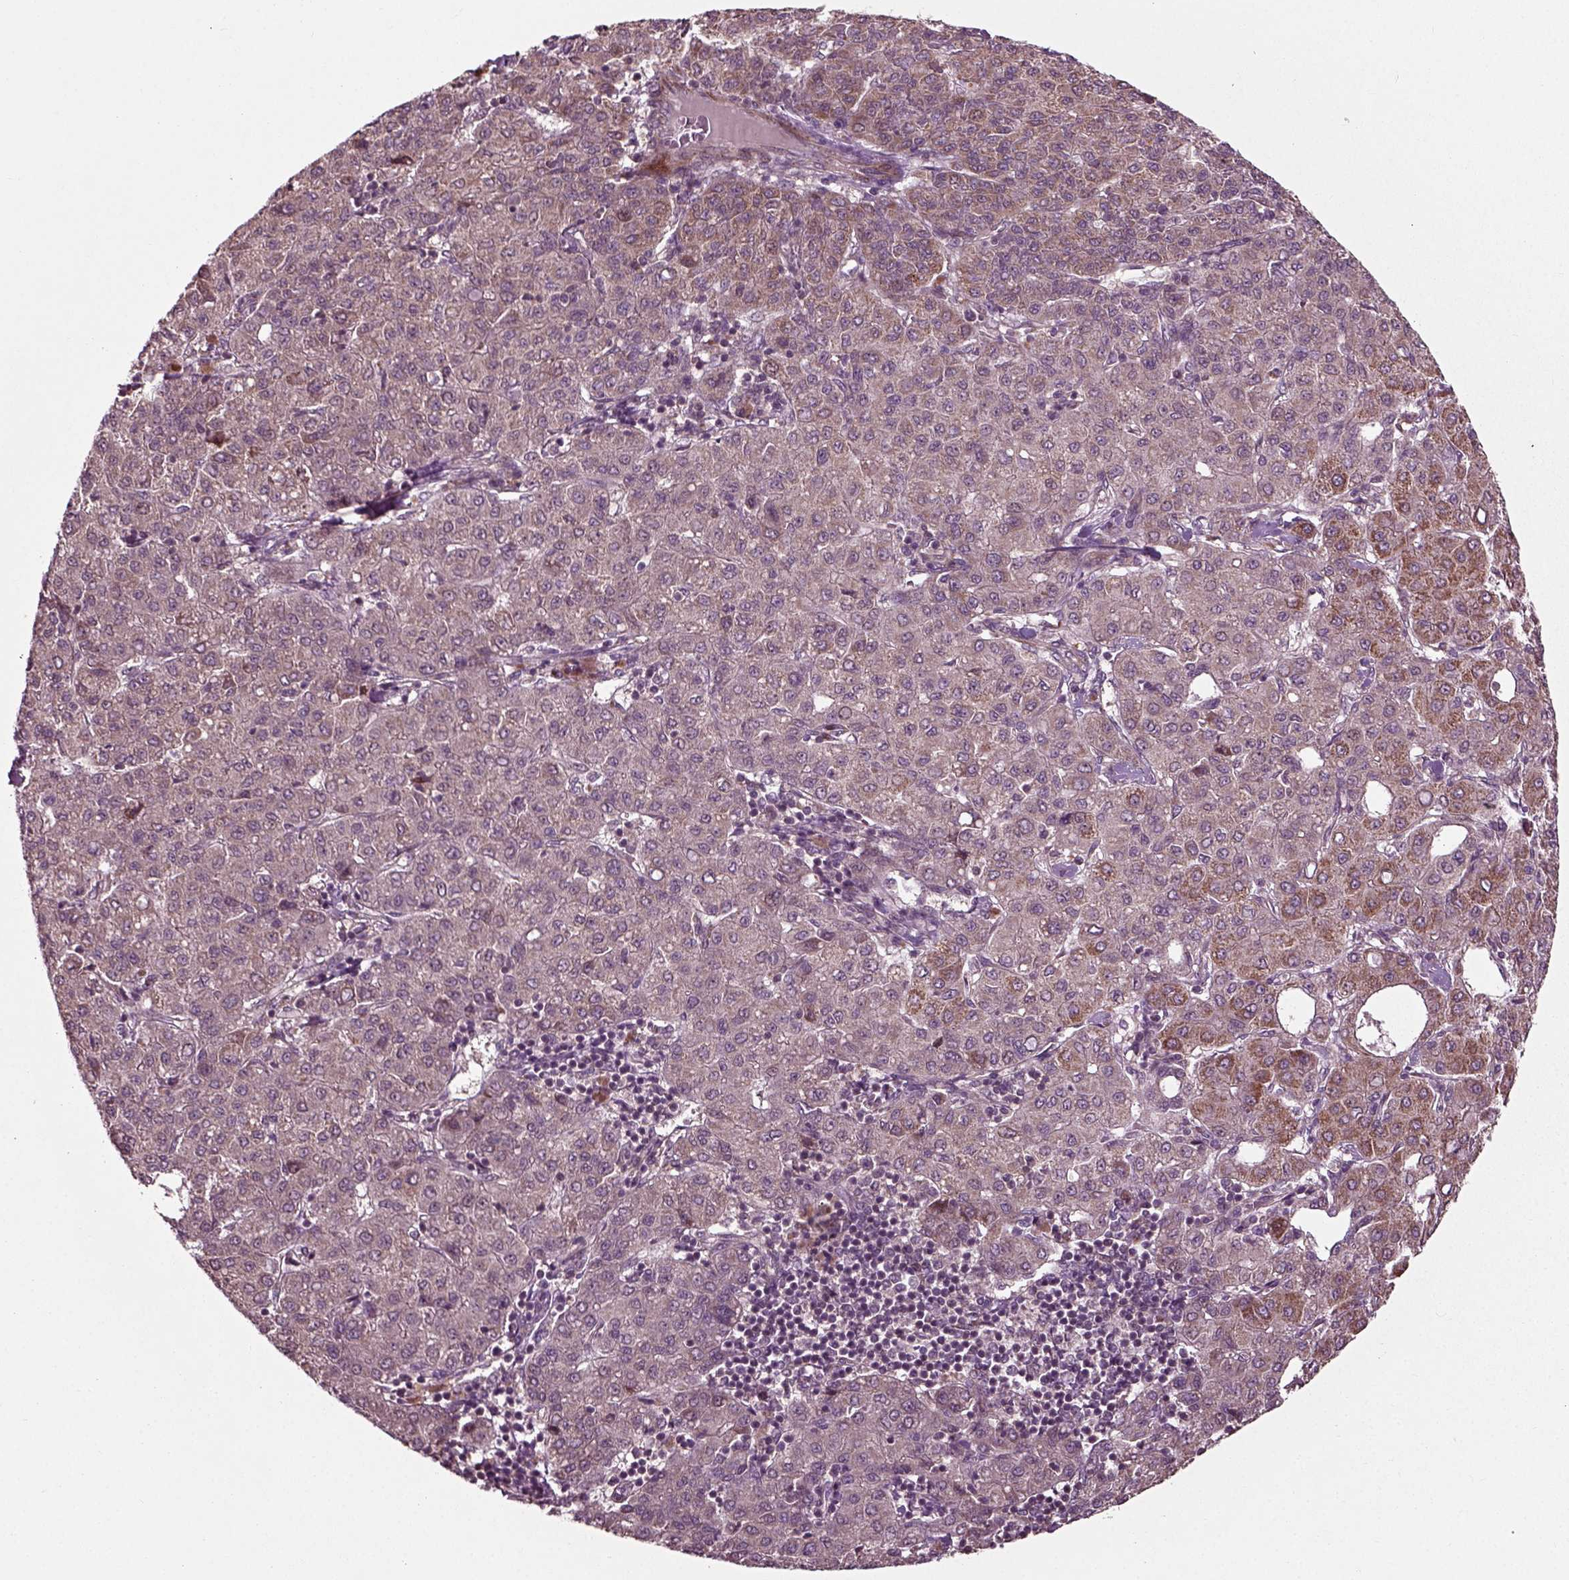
{"staining": {"intensity": "moderate", "quantity": "<25%", "location": "cytoplasmic/membranous"}, "tissue": "liver cancer", "cell_type": "Tumor cells", "image_type": "cancer", "snomed": [{"axis": "morphology", "description": "Carcinoma, Hepatocellular, NOS"}, {"axis": "topography", "description": "Liver"}], "caption": "Protein analysis of hepatocellular carcinoma (liver) tissue shows moderate cytoplasmic/membranous expression in approximately <25% of tumor cells.", "gene": "PLCD3", "patient": {"sex": "male", "age": 65}}